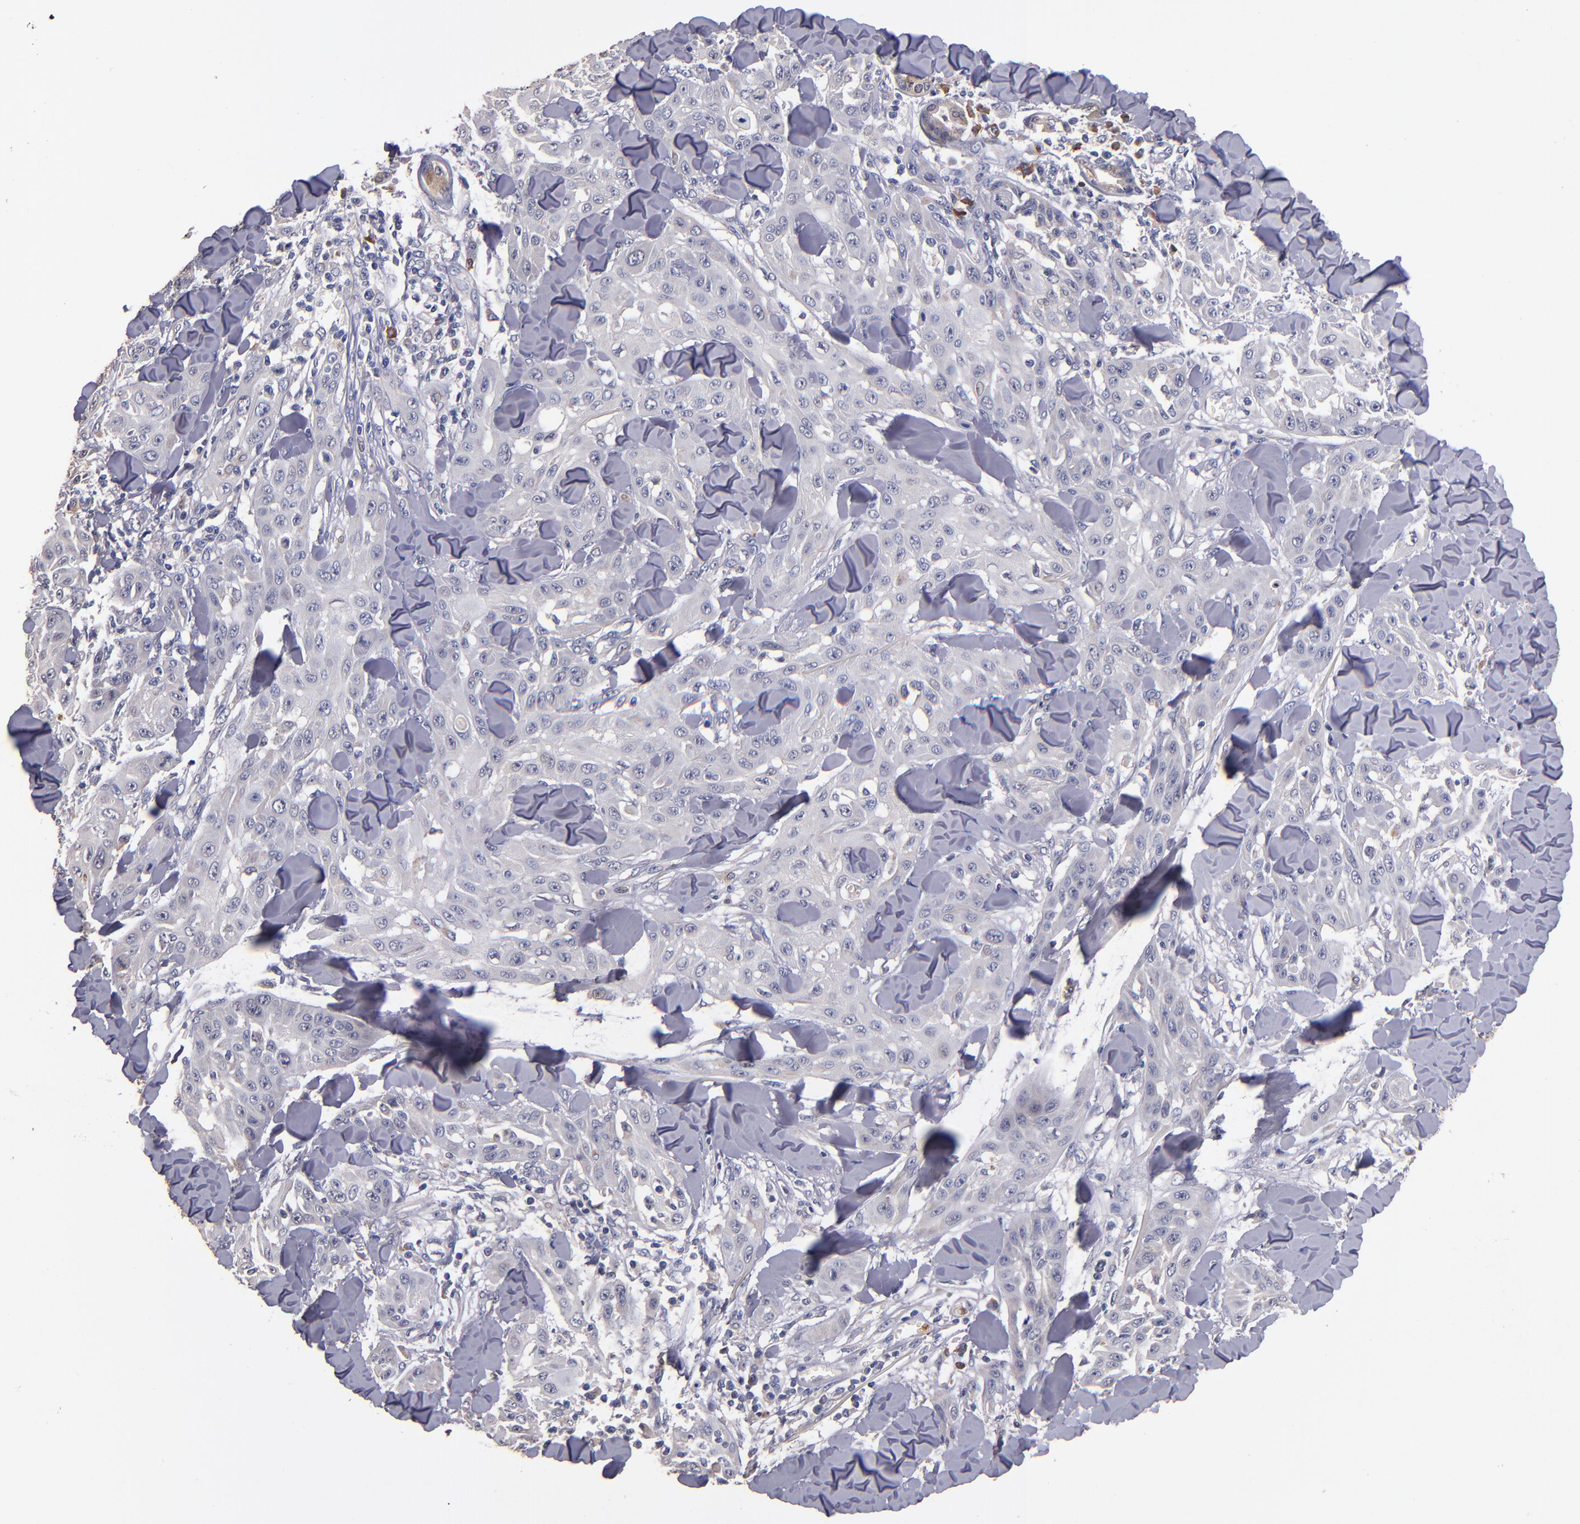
{"staining": {"intensity": "negative", "quantity": "none", "location": "none"}, "tissue": "skin cancer", "cell_type": "Tumor cells", "image_type": "cancer", "snomed": [{"axis": "morphology", "description": "Squamous cell carcinoma, NOS"}, {"axis": "topography", "description": "Skin"}], "caption": "Tumor cells show no significant positivity in skin squamous cell carcinoma.", "gene": "TTLL12", "patient": {"sex": "male", "age": 24}}